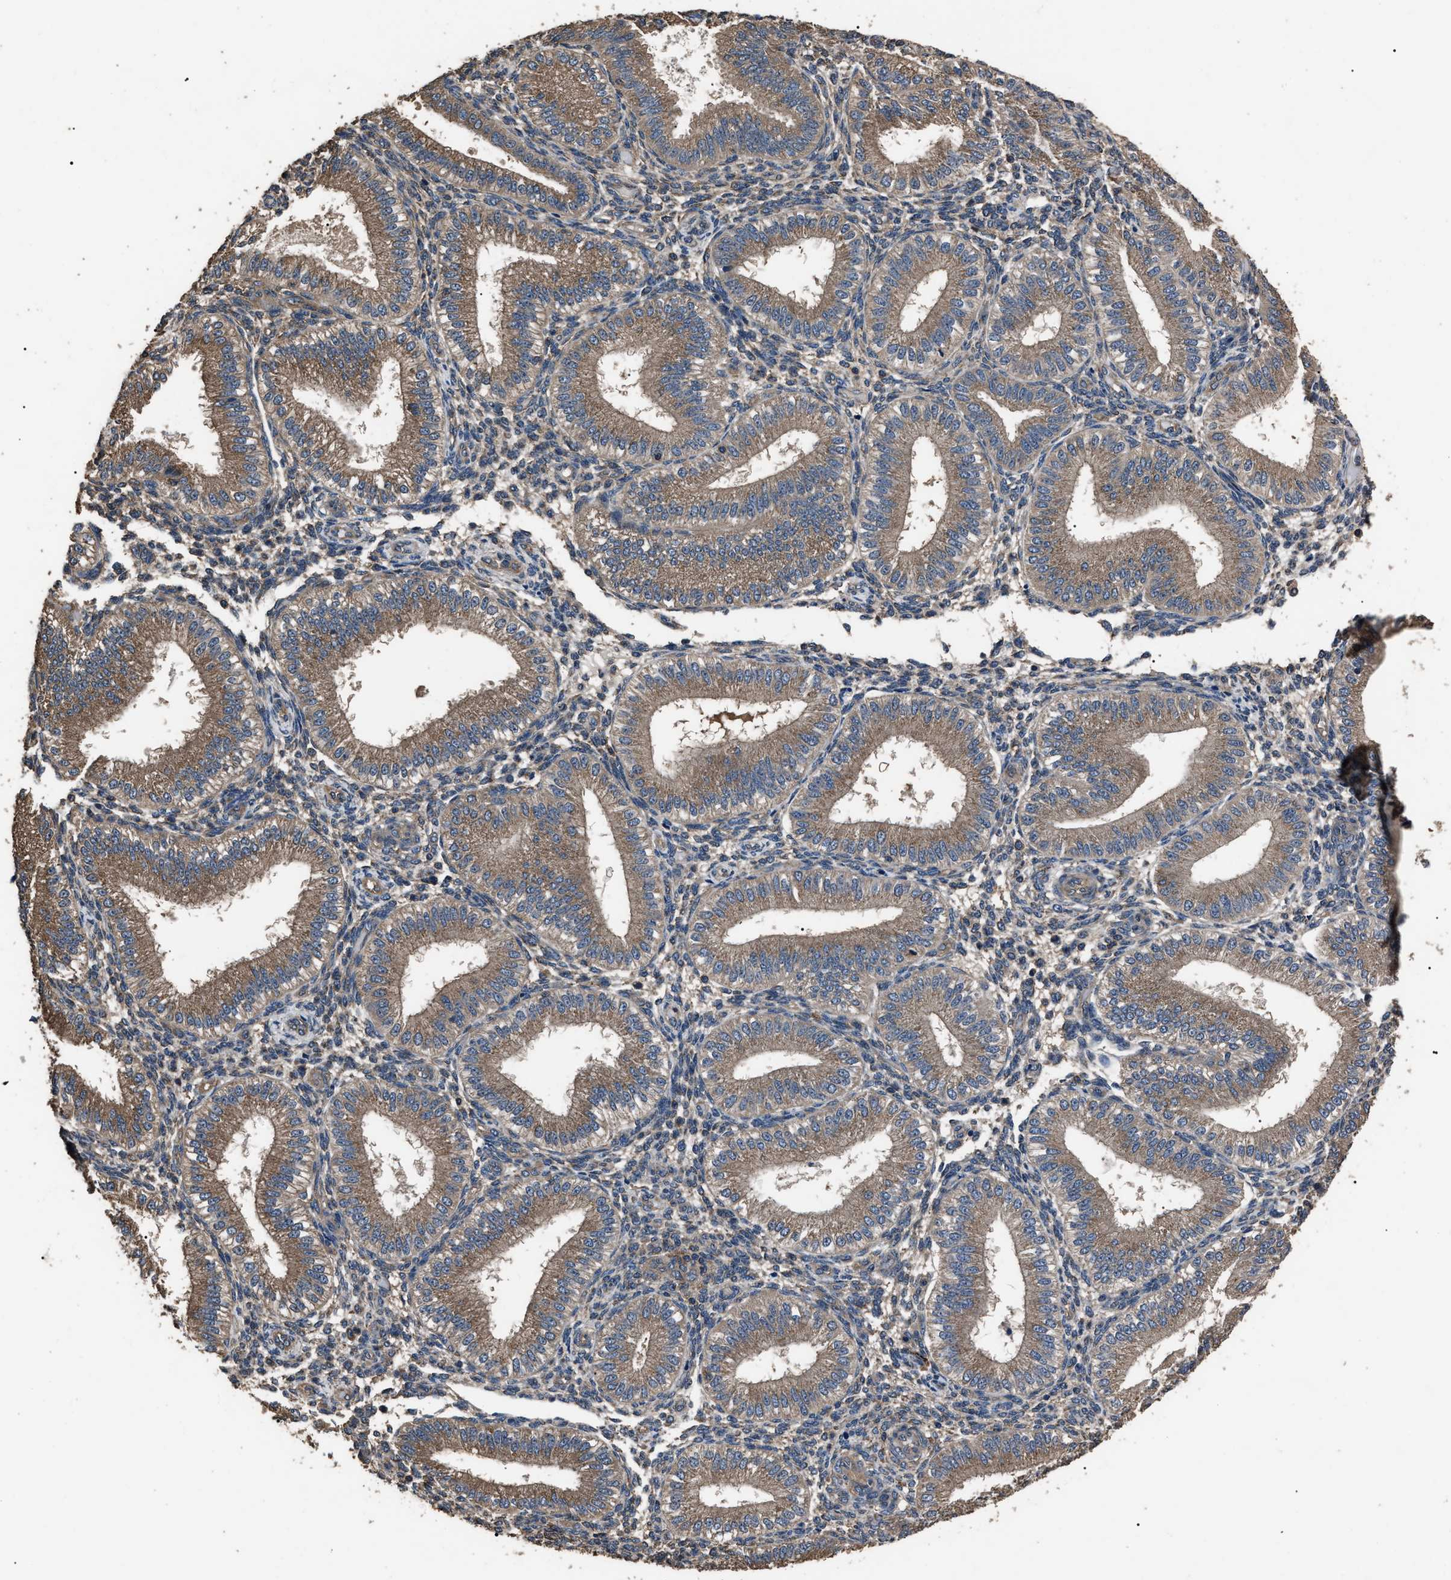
{"staining": {"intensity": "moderate", "quantity": "<25%", "location": "cytoplasmic/membranous"}, "tissue": "endometrium", "cell_type": "Cells in endometrial stroma", "image_type": "normal", "snomed": [{"axis": "morphology", "description": "Normal tissue, NOS"}, {"axis": "topography", "description": "Endometrium"}], "caption": "Moderate cytoplasmic/membranous expression for a protein is seen in about <25% of cells in endometrial stroma of normal endometrium using immunohistochemistry.", "gene": "RNF216", "patient": {"sex": "female", "age": 39}}